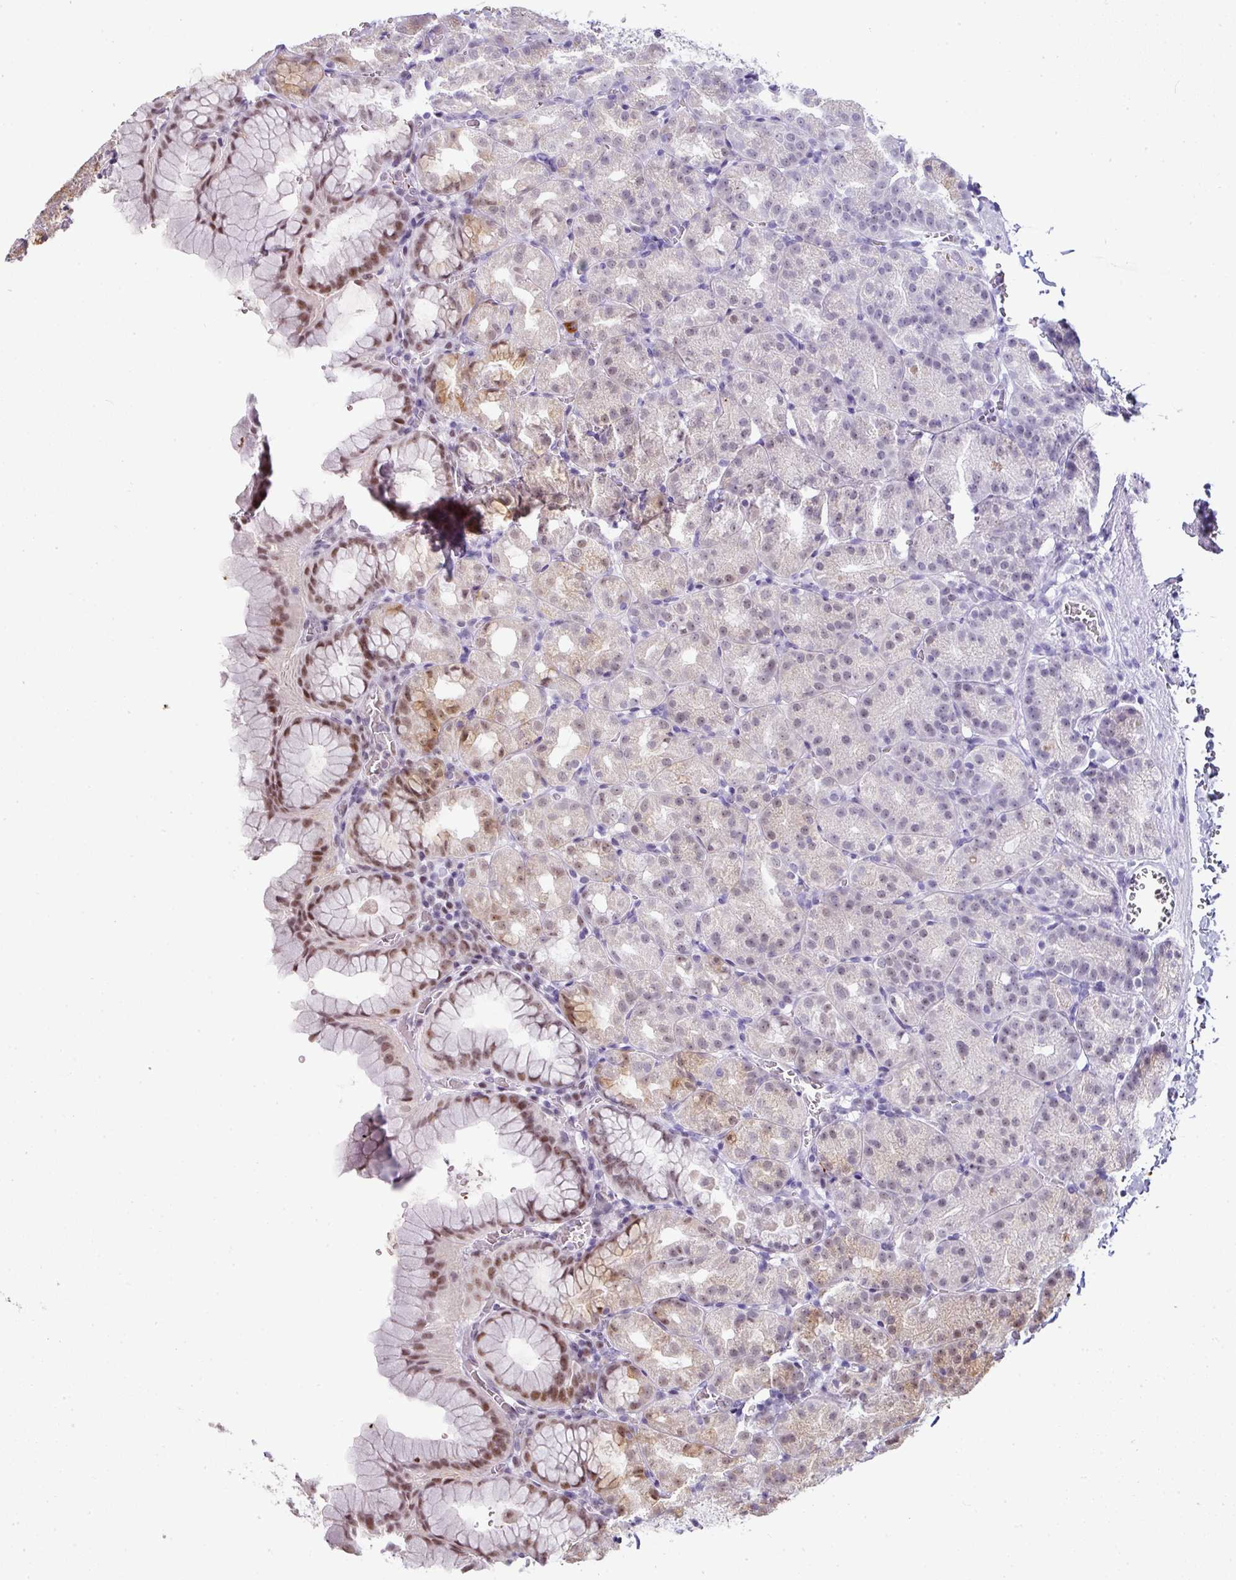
{"staining": {"intensity": "moderate", "quantity": "25%-75%", "location": "cytoplasmic/membranous,nuclear"}, "tissue": "stomach", "cell_type": "Glandular cells", "image_type": "normal", "snomed": [{"axis": "morphology", "description": "Normal tissue, NOS"}, {"axis": "topography", "description": "Stomach, upper"}], "caption": "Brown immunohistochemical staining in benign stomach displays moderate cytoplasmic/membranous,nuclear positivity in about 25%-75% of glandular cells.", "gene": "NEIL1", "patient": {"sex": "female", "age": 81}}